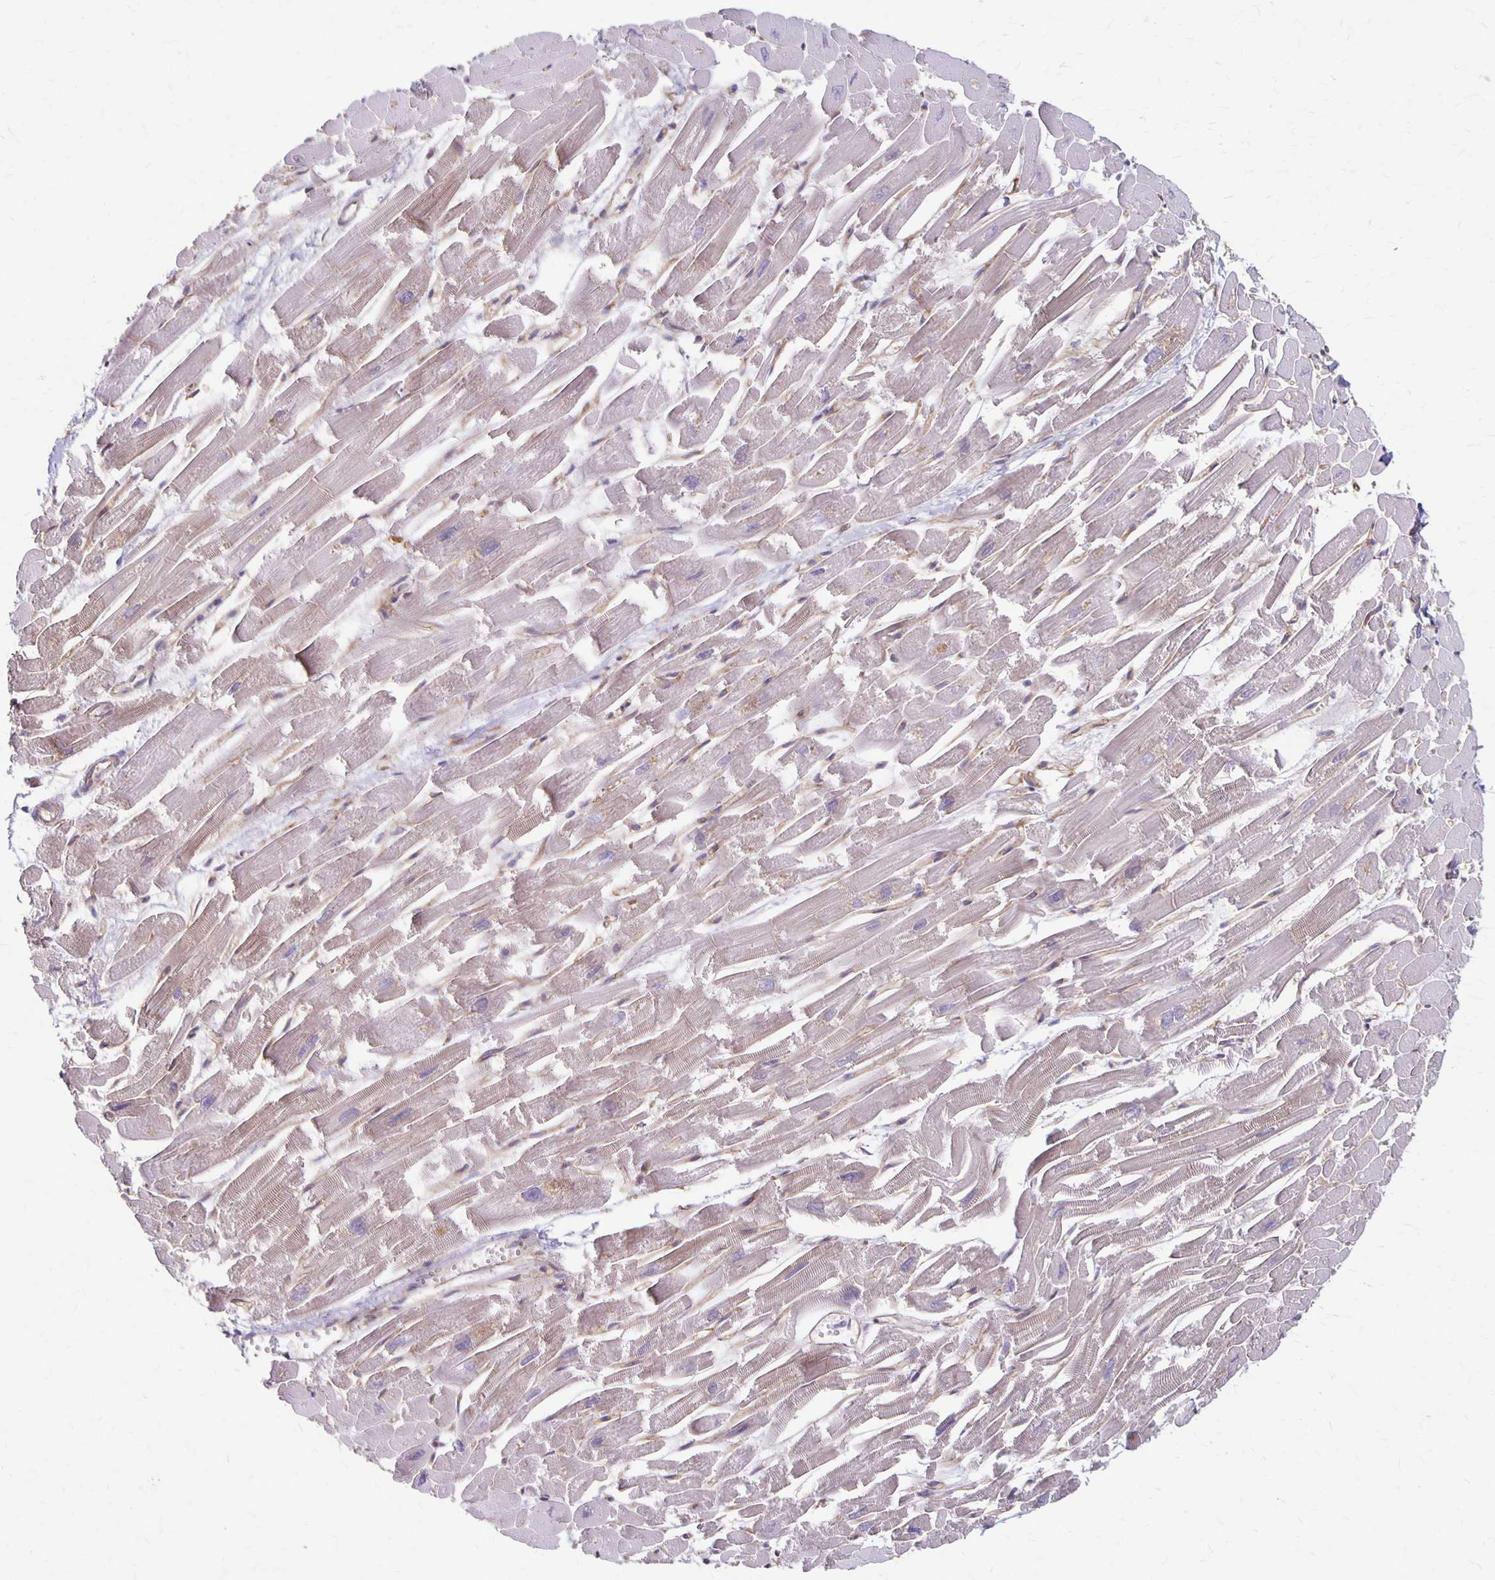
{"staining": {"intensity": "weak", "quantity": "<25%", "location": "cytoplasmic/membranous"}, "tissue": "heart muscle", "cell_type": "Cardiomyocytes", "image_type": "normal", "snomed": [{"axis": "morphology", "description": "Normal tissue, NOS"}, {"axis": "topography", "description": "Heart"}], "caption": "DAB immunohistochemical staining of benign heart muscle displays no significant staining in cardiomyocytes. Nuclei are stained in blue.", "gene": "PPP1R3E", "patient": {"sex": "male", "age": 54}}